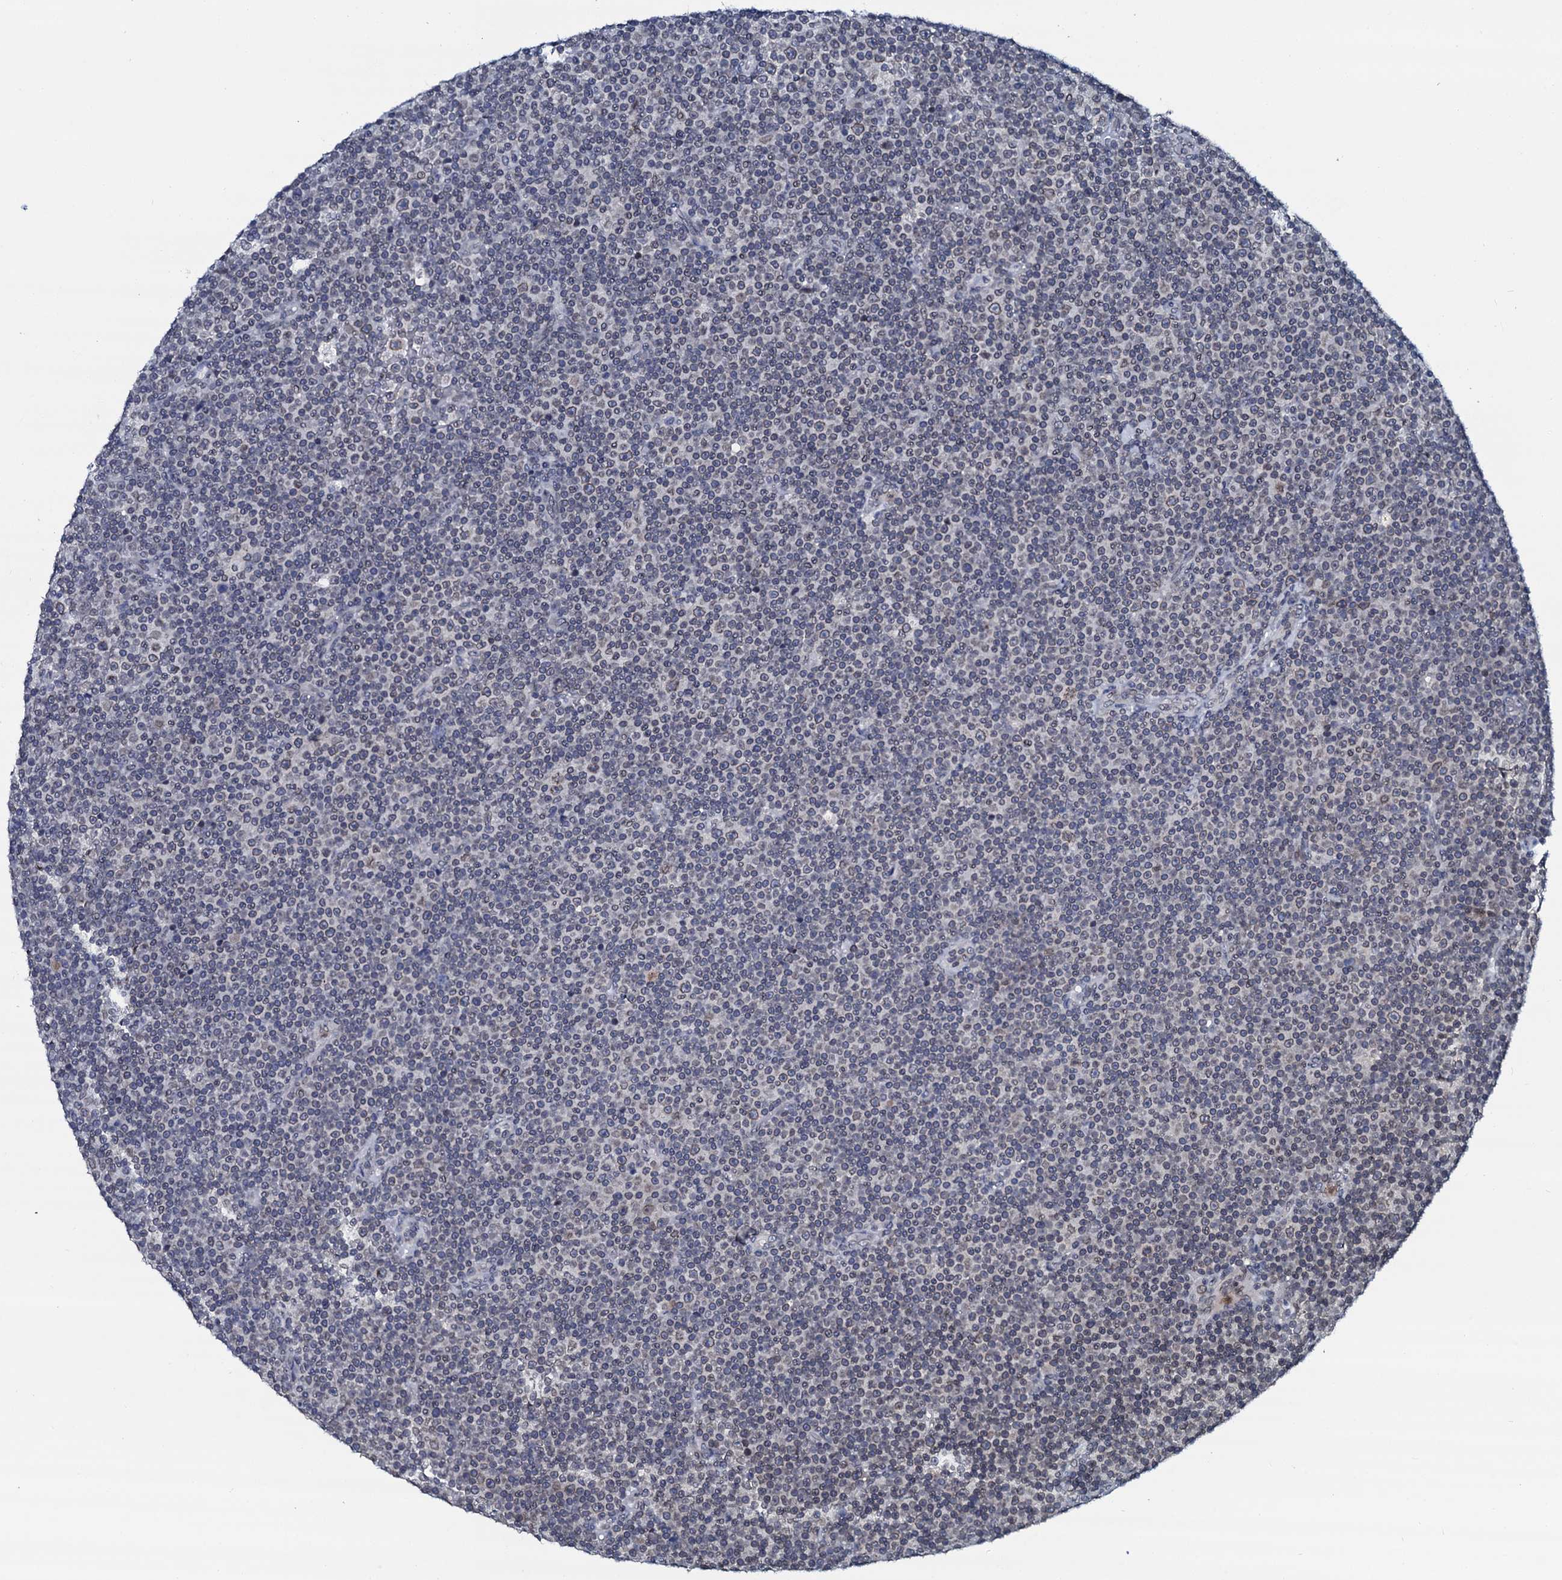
{"staining": {"intensity": "weak", "quantity": "<25%", "location": "cytoplasmic/membranous,nuclear"}, "tissue": "lymphoma", "cell_type": "Tumor cells", "image_type": "cancer", "snomed": [{"axis": "morphology", "description": "Malignant lymphoma, non-Hodgkin's type, Low grade"}, {"axis": "topography", "description": "Lymph node"}], "caption": "A micrograph of human lymphoma is negative for staining in tumor cells.", "gene": "SNTA1", "patient": {"sex": "female", "age": 67}}